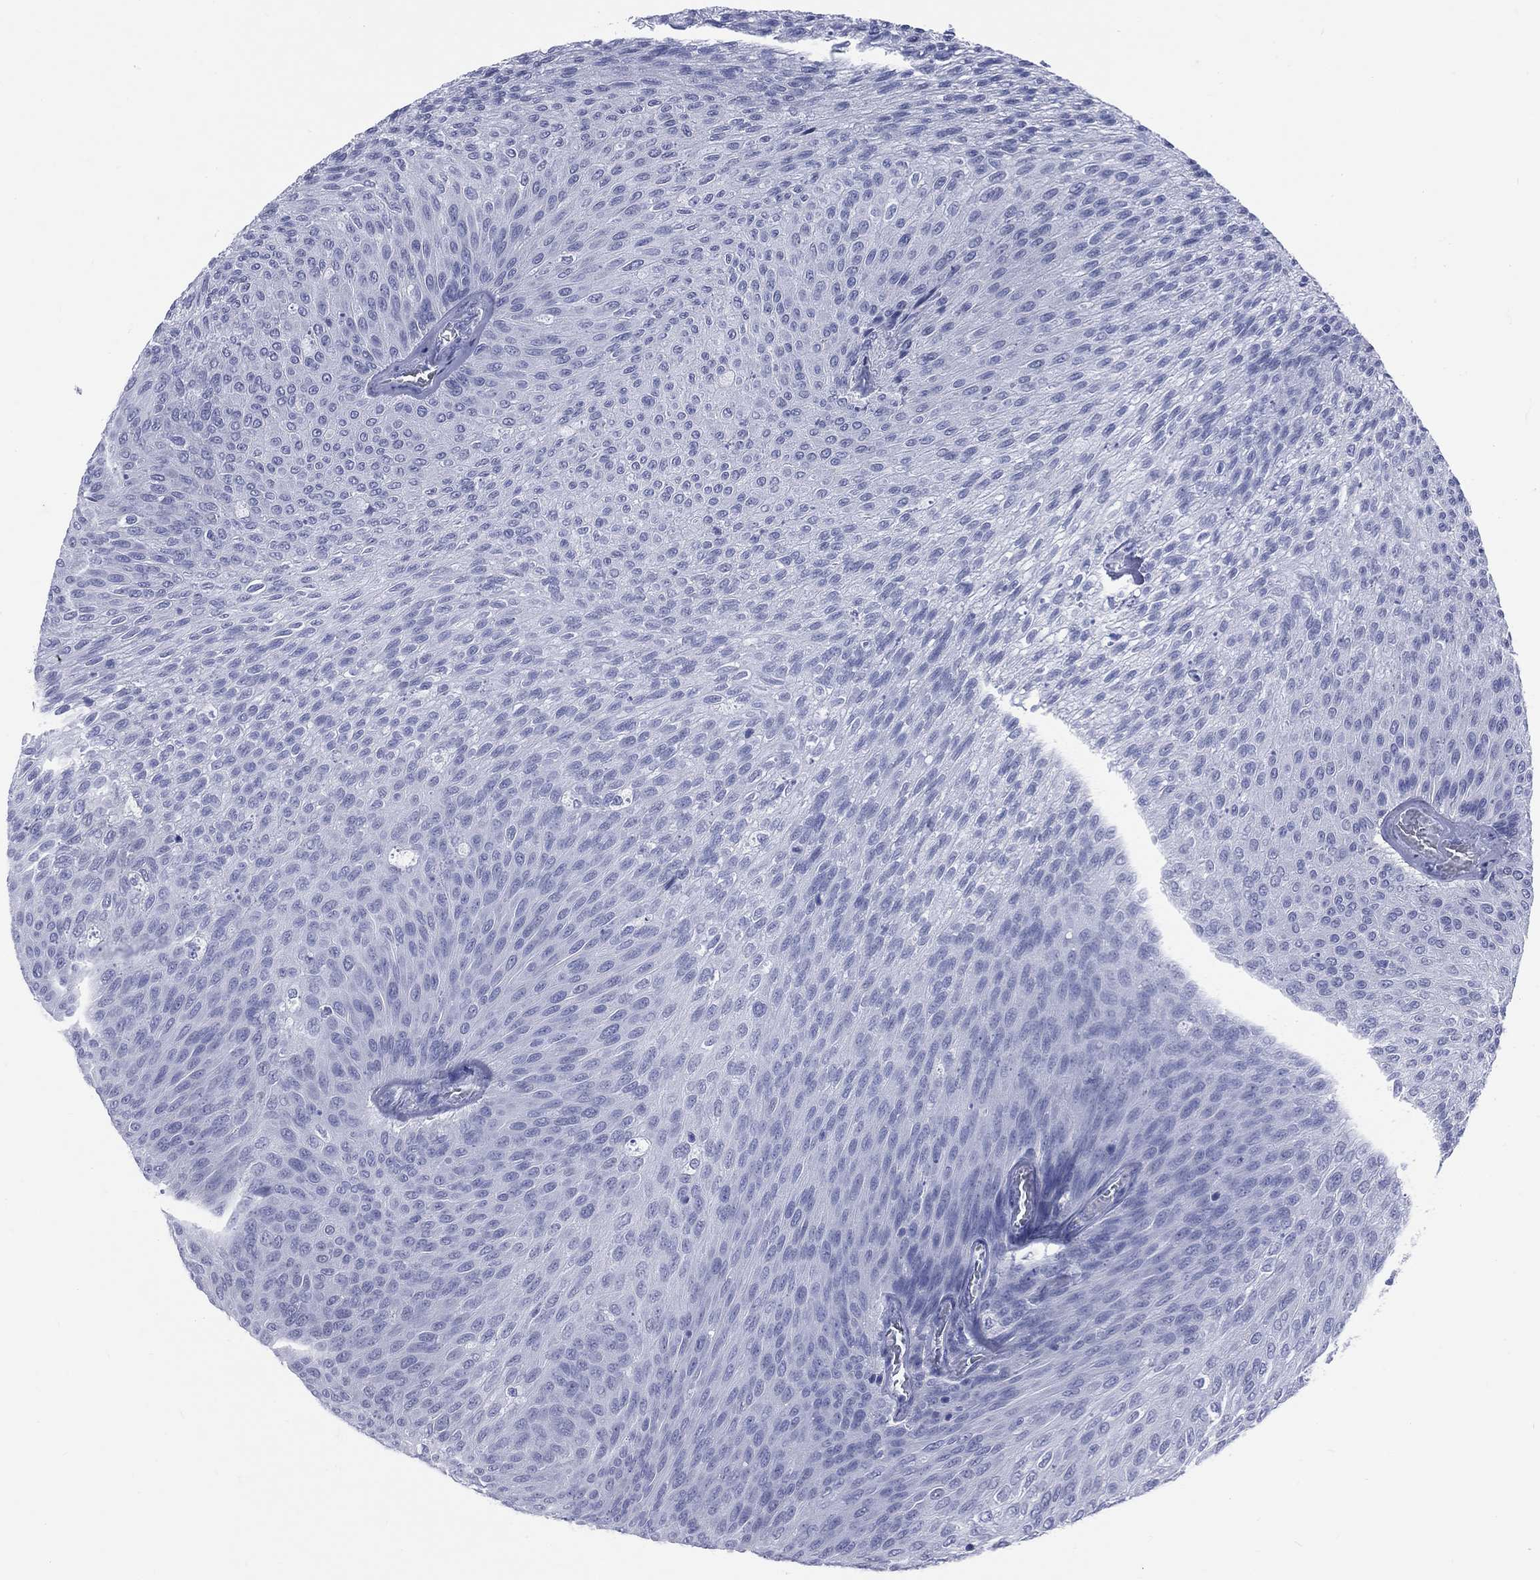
{"staining": {"intensity": "negative", "quantity": "none", "location": "none"}, "tissue": "urothelial cancer", "cell_type": "Tumor cells", "image_type": "cancer", "snomed": [{"axis": "morphology", "description": "Urothelial carcinoma, Low grade"}, {"axis": "topography", "description": "Ureter, NOS"}, {"axis": "topography", "description": "Urinary bladder"}], "caption": "A high-resolution photomicrograph shows immunohistochemistry (IHC) staining of urothelial cancer, which demonstrates no significant positivity in tumor cells.", "gene": "CYLC1", "patient": {"sex": "male", "age": 78}}